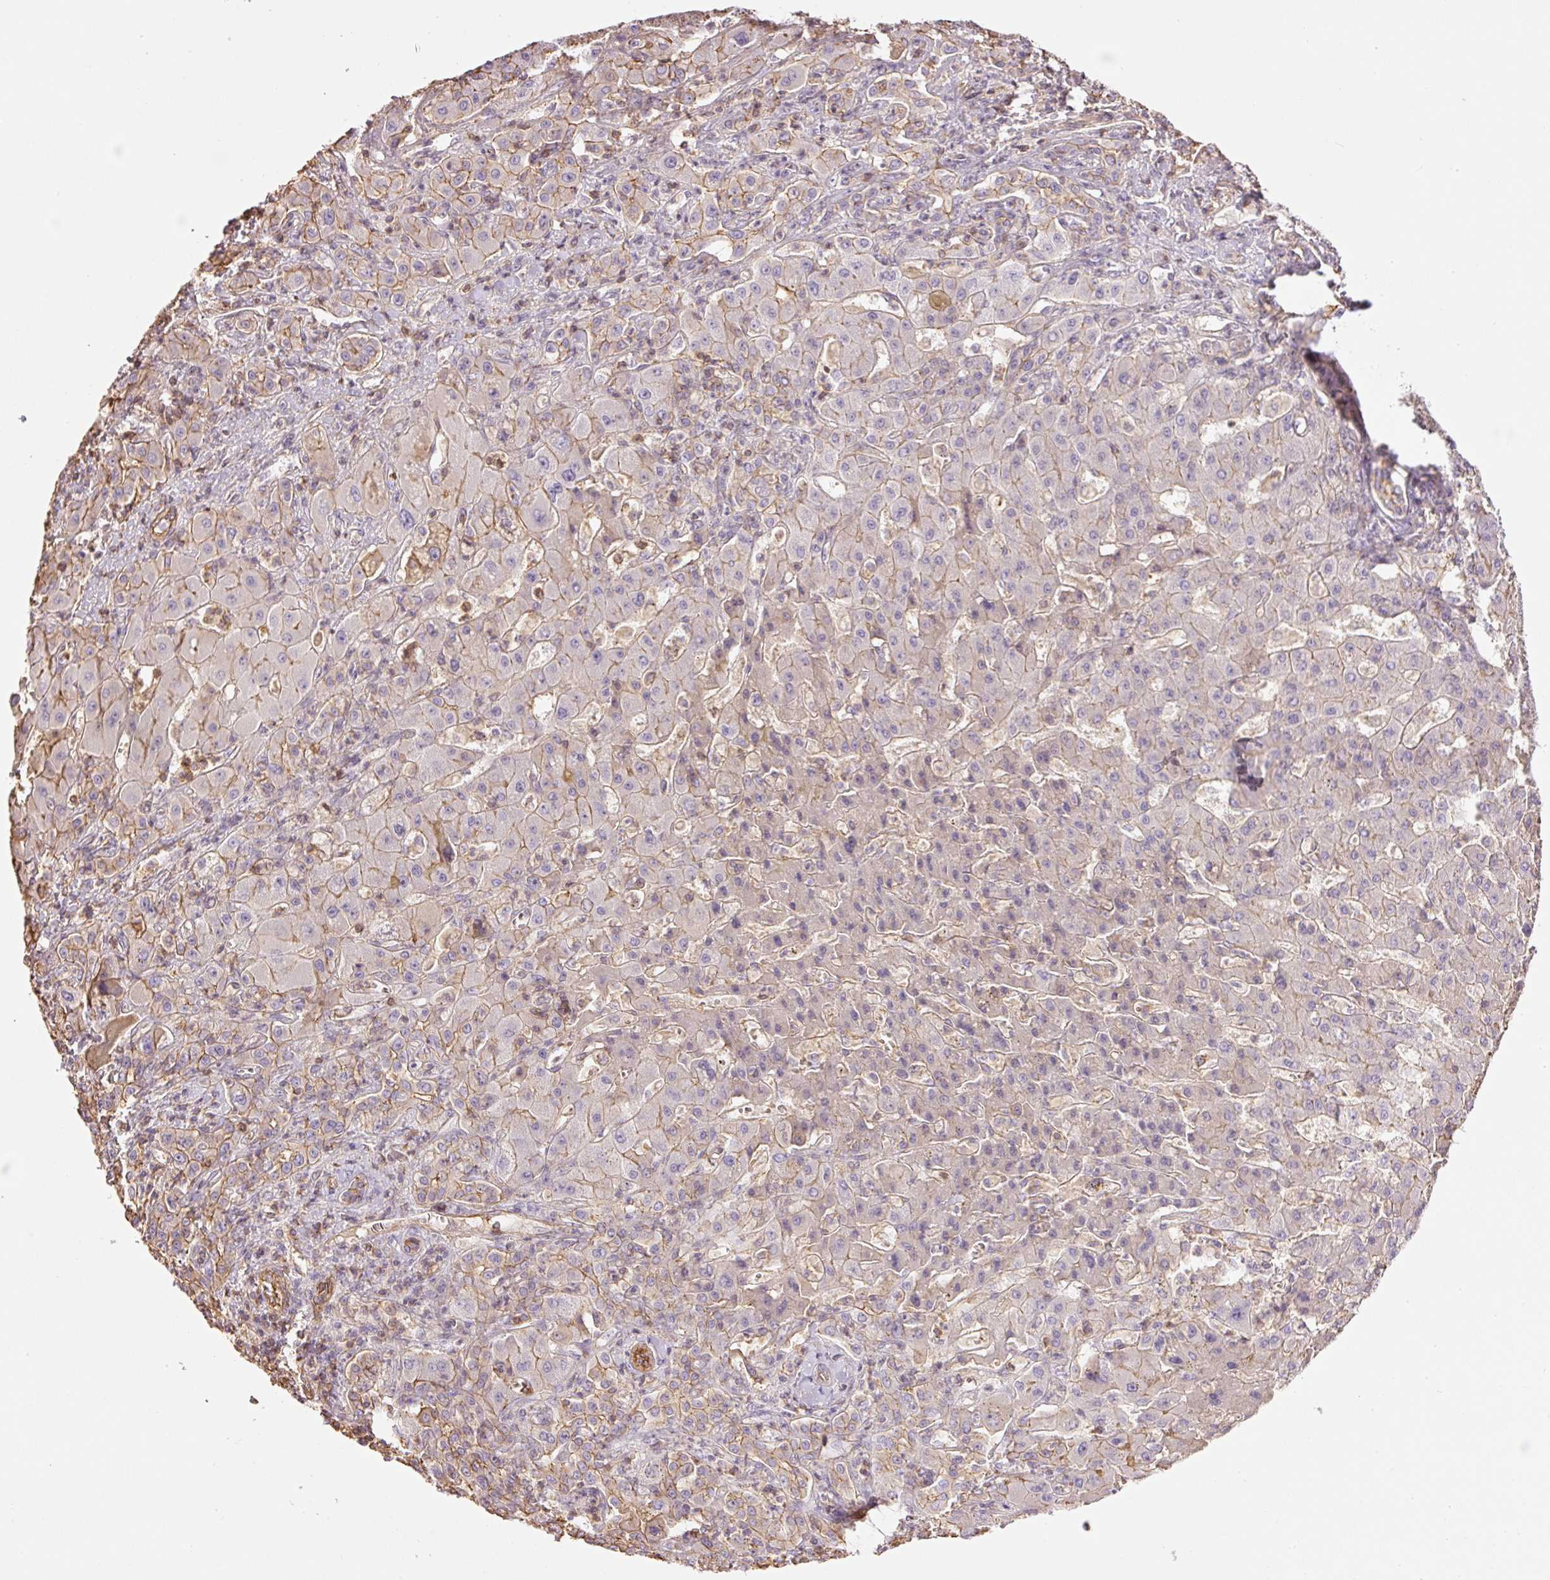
{"staining": {"intensity": "moderate", "quantity": "<25%", "location": "cytoplasmic/membranous"}, "tissue": "liver cancer", "cell_type": "Tumor cells", "image_type": "cancer", "snomed": [{"axis": "morphology", "description": "Cholangiocarcinoma"}, {"axis": "topography", "description": "Liver"}], "caption": "Human cholangiocarcinoma (liver) stained with a brown dye shows moderate cytoplasmic/membranous positive staining in about <25% of tumor cells.", "gene": "PPP1R1B", "patient": {"sex": "male", "age": 67}}